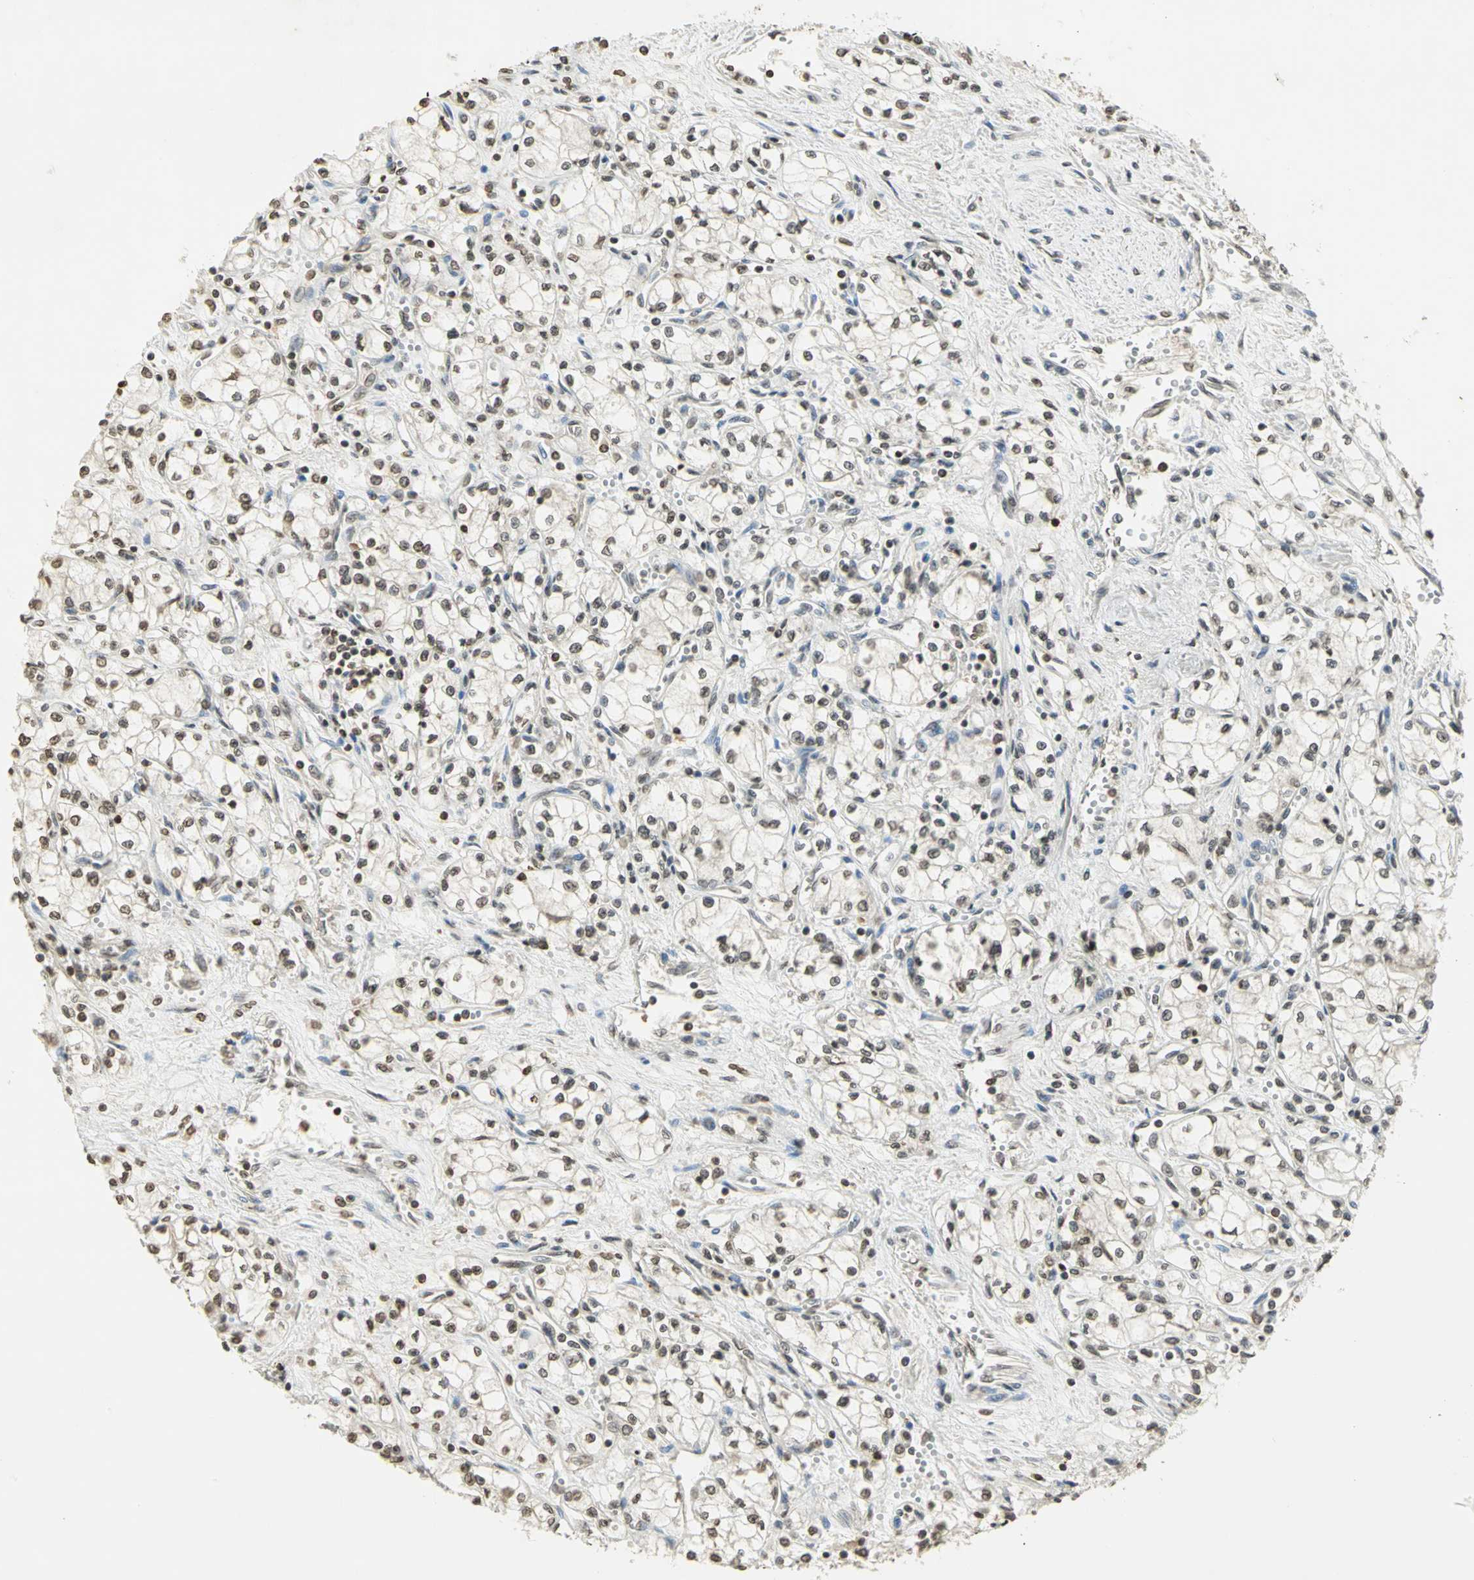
{"staining": {"intensity": "weak", "quantity": "25%-75%", "location": "nuclear"}, "tissue": "renal cancer", "cell_type": "Tumor cells", "image_type": "cancer", "snomed": [{"axis": "morphology", "description": "Normal tissue, NOS"}, {"axis": "morphology", "description": "Adenocarcinoma, NOS"}, {"axis": "topography", "description": "Kidney"}], "caption": "Protein staining of renal cancer (adenocarcinoma) tissue reveals weak nuclear expression in about 25%-75% of tumor cells.", "gene": "IL16", "patient": {"sex": "male", "age": 59}}